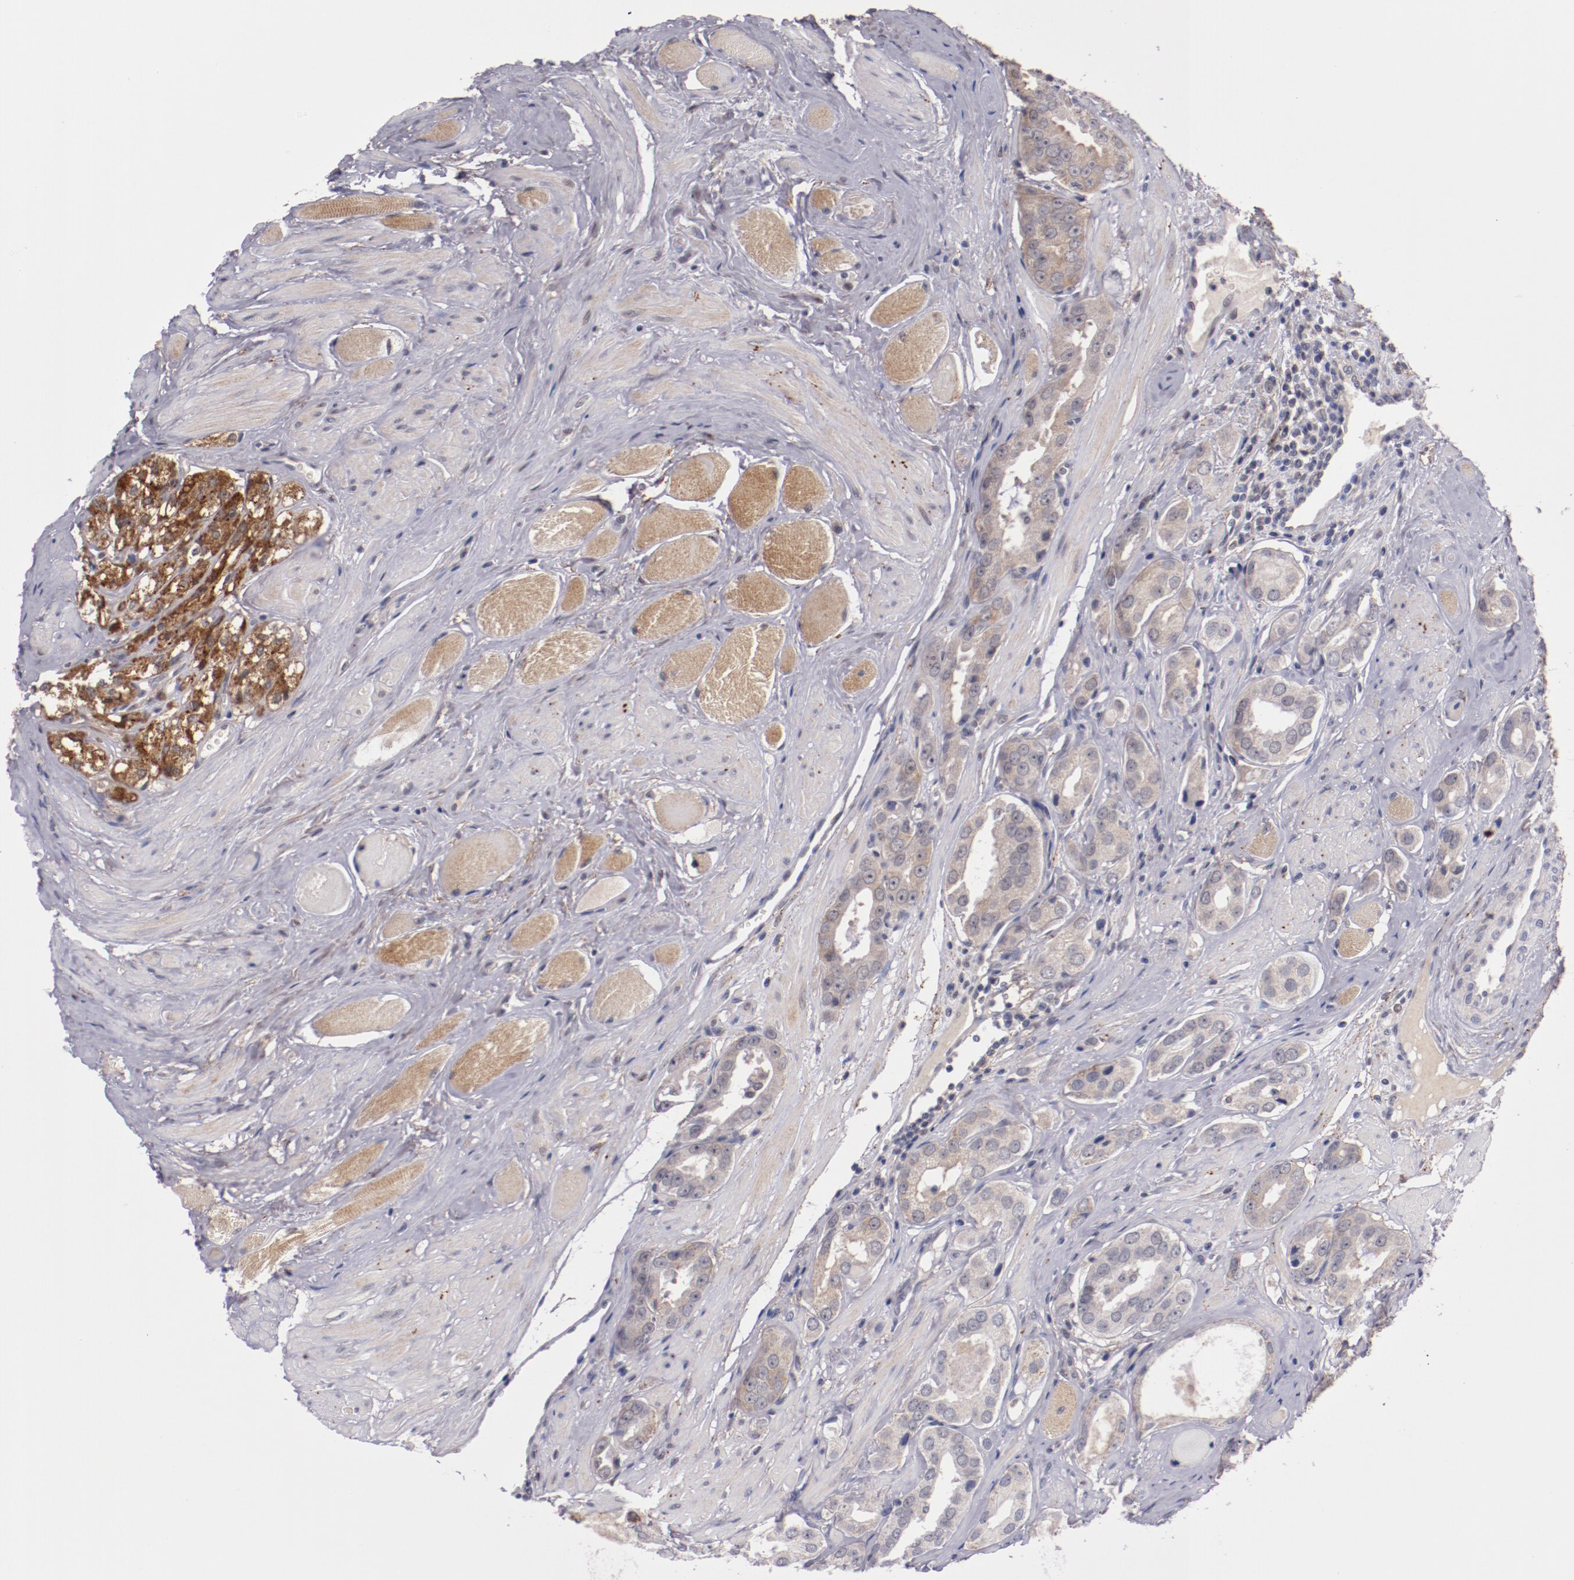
{"staining": {"intensity": "weak", "quantity": ">75%", "location": "cytoplasmic/membranous"}, "tissue": "prostate cancer", "cell_type": "Tumor cells", "image_type": "cancer", "snomed": [{"axis": "morphology", "description": "Adenocarcinoma, Medium grade"}, {"axis": "topography", "description": "Prostate"}], "caption": "Protein staining of medium-grade adenocarcinoma (prostate) tissue shows weak cytoplasmic/membranous positivity in about >75% of tumor cells.", "gene": "SYP", "patient": {"sex": "male", "age": 53}}